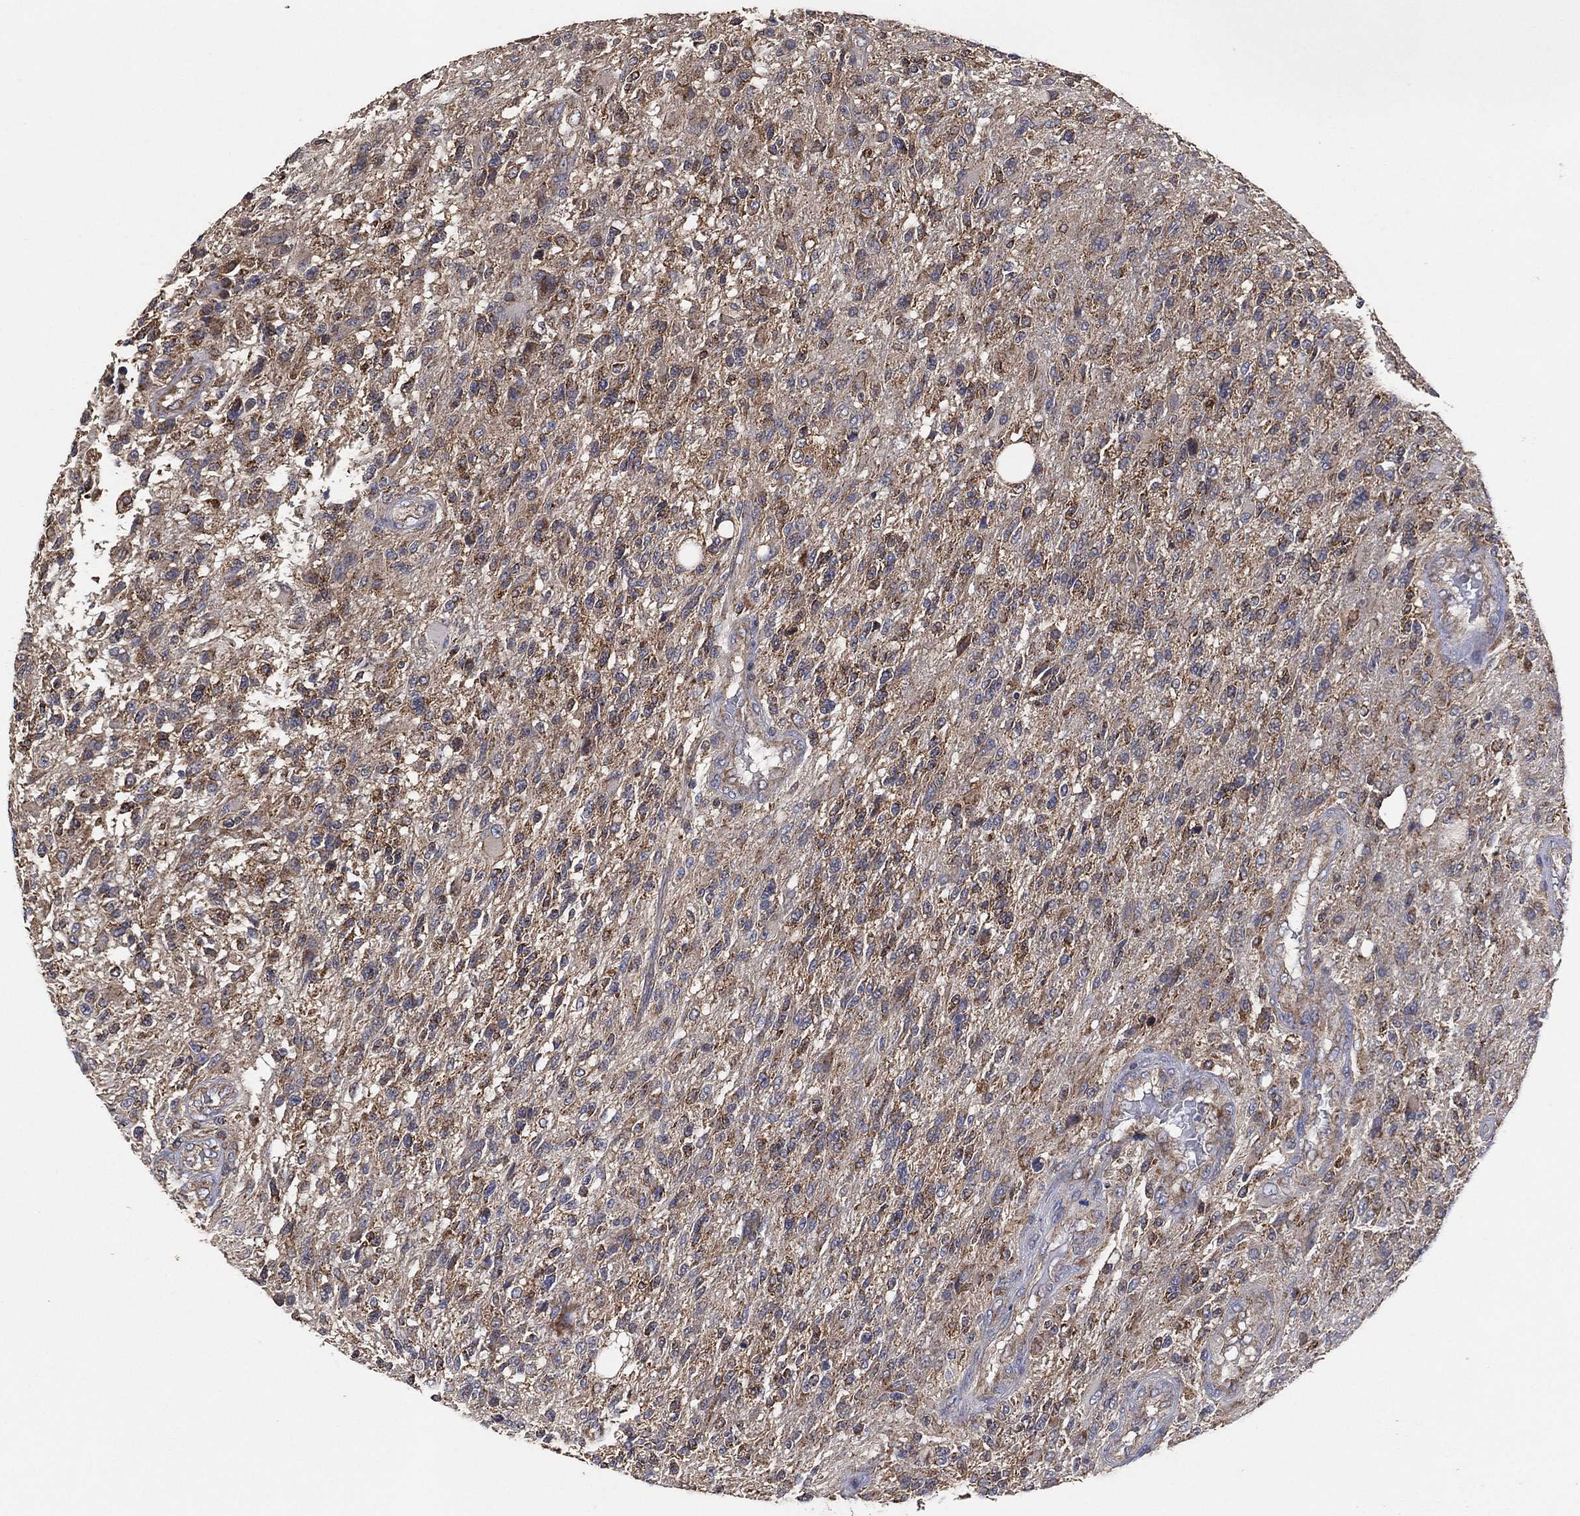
{"staining": {"intensity": "moderate", "quantity": "<25%", "location": "cytoplasmic/membranous"}, "tissue": "glioma", "cell_type": "Tumor cells", "image_type": "cancer", "snomed": [{"axis": "morphology", "description": "Glioma, malignant, High grade"}, {"axis": "topography", "description": "Brain"}], "caption": "This is a micrograph of immunohistochemistry staining of malignant glioma (high-grade), which shows moderate staining in the cytoplasmic/membranous of tumor cells.", "gene": "LIMD1", "patient": {"sex": "male", "age": 56}}